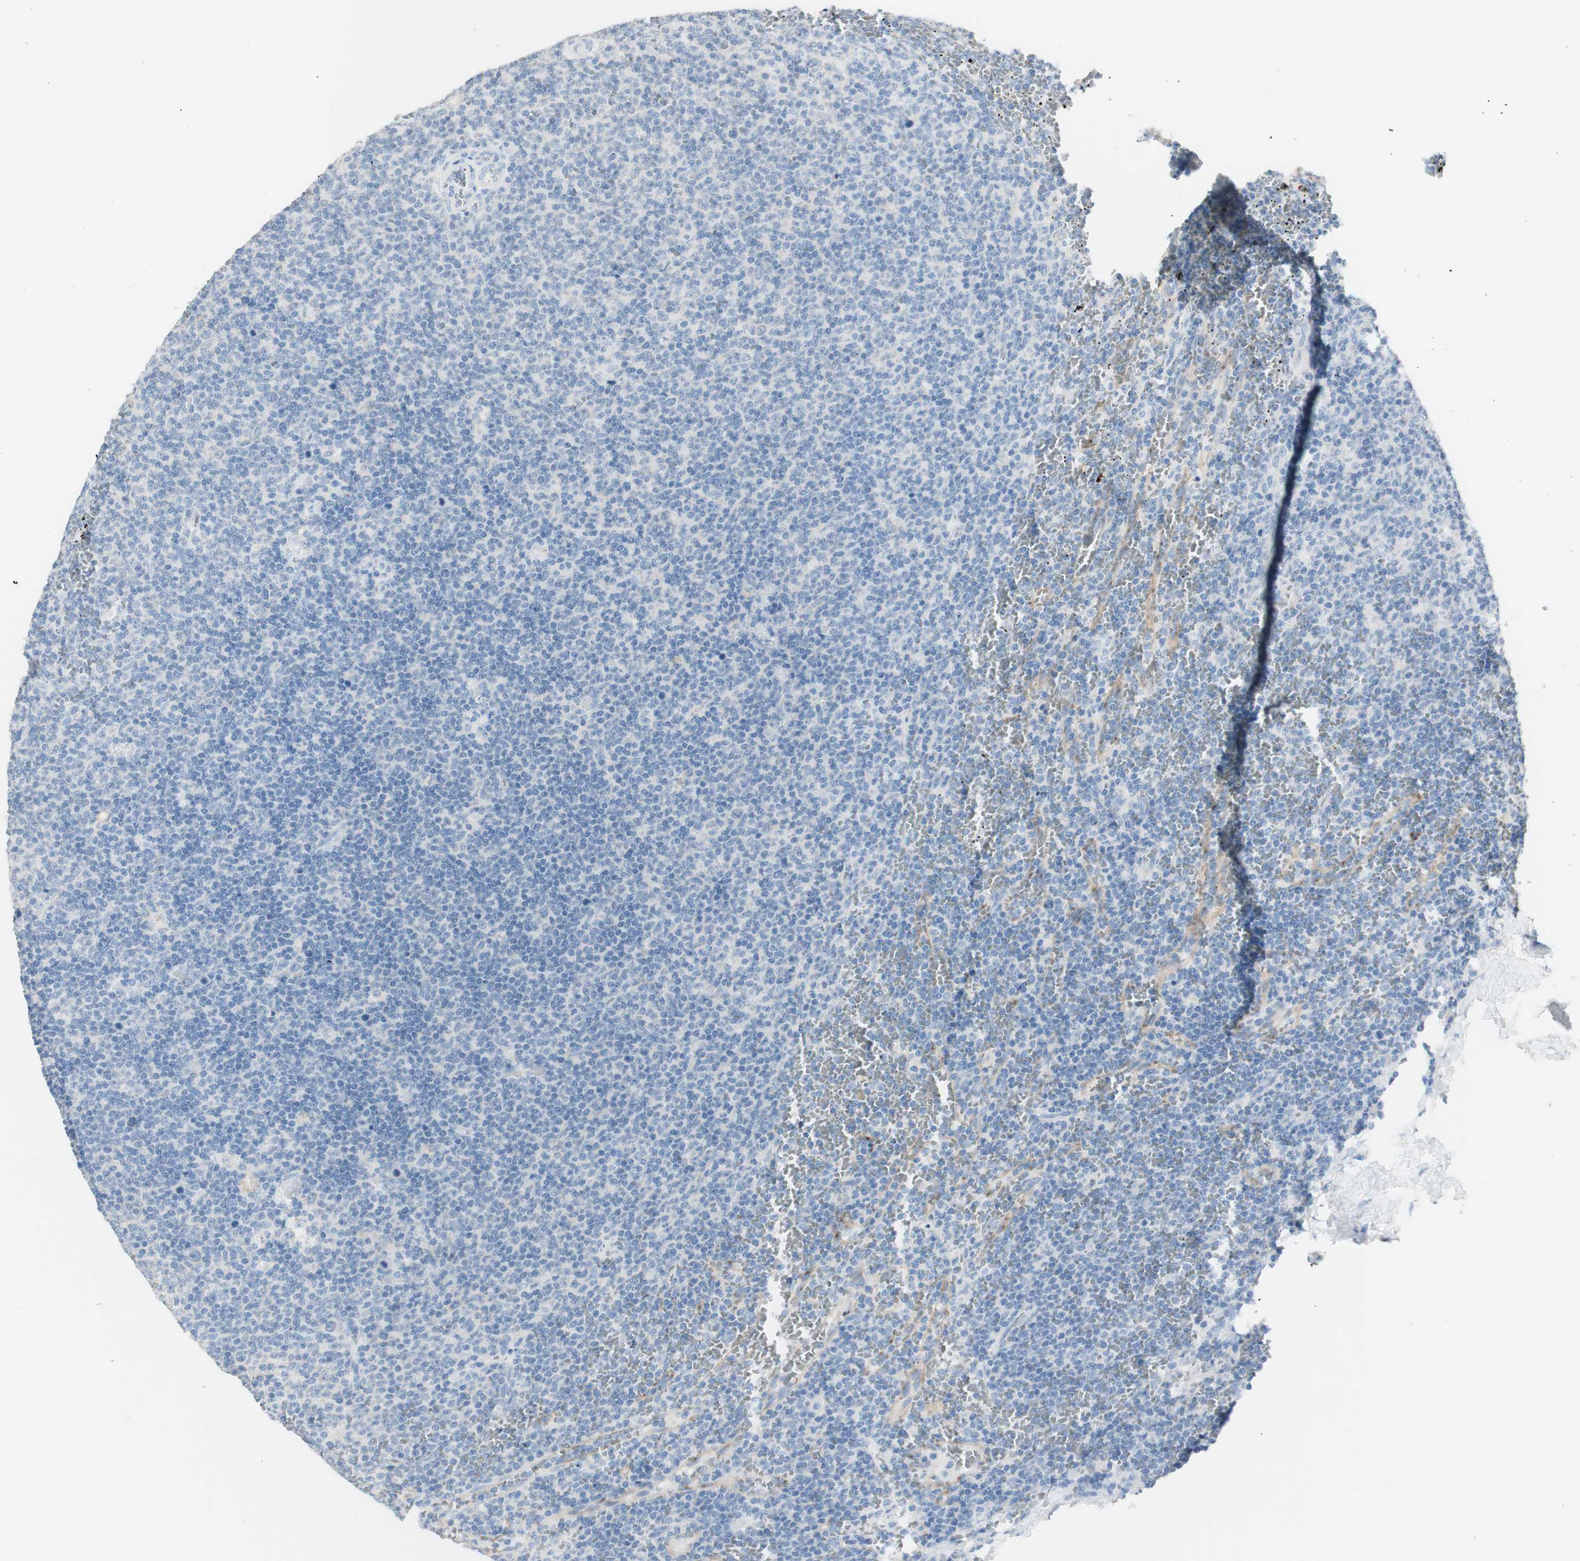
{"staining": {"intensity": "negative", "quantity": "none", "location": "none"}, "tissue": "lymphoma", "cell_type": "Tumor cells", "image_type": "cancer", "snomed": [{"axis": "morphology", "description": "Malignant lymphoma, non-Hodgkin's type, Low grade"}, {"axis": "topography", "description": "Spleen"}], "caption": "This histopathology image is of malignant lymphoma, non-Hodgkin's type (low-grade) stained with IHC to label a protein in brown with the nuclei are counter-stained blue. There is no expression in tumor cells.", "gene": "ART3", "patient": {"sex": "female", "age": 50}}